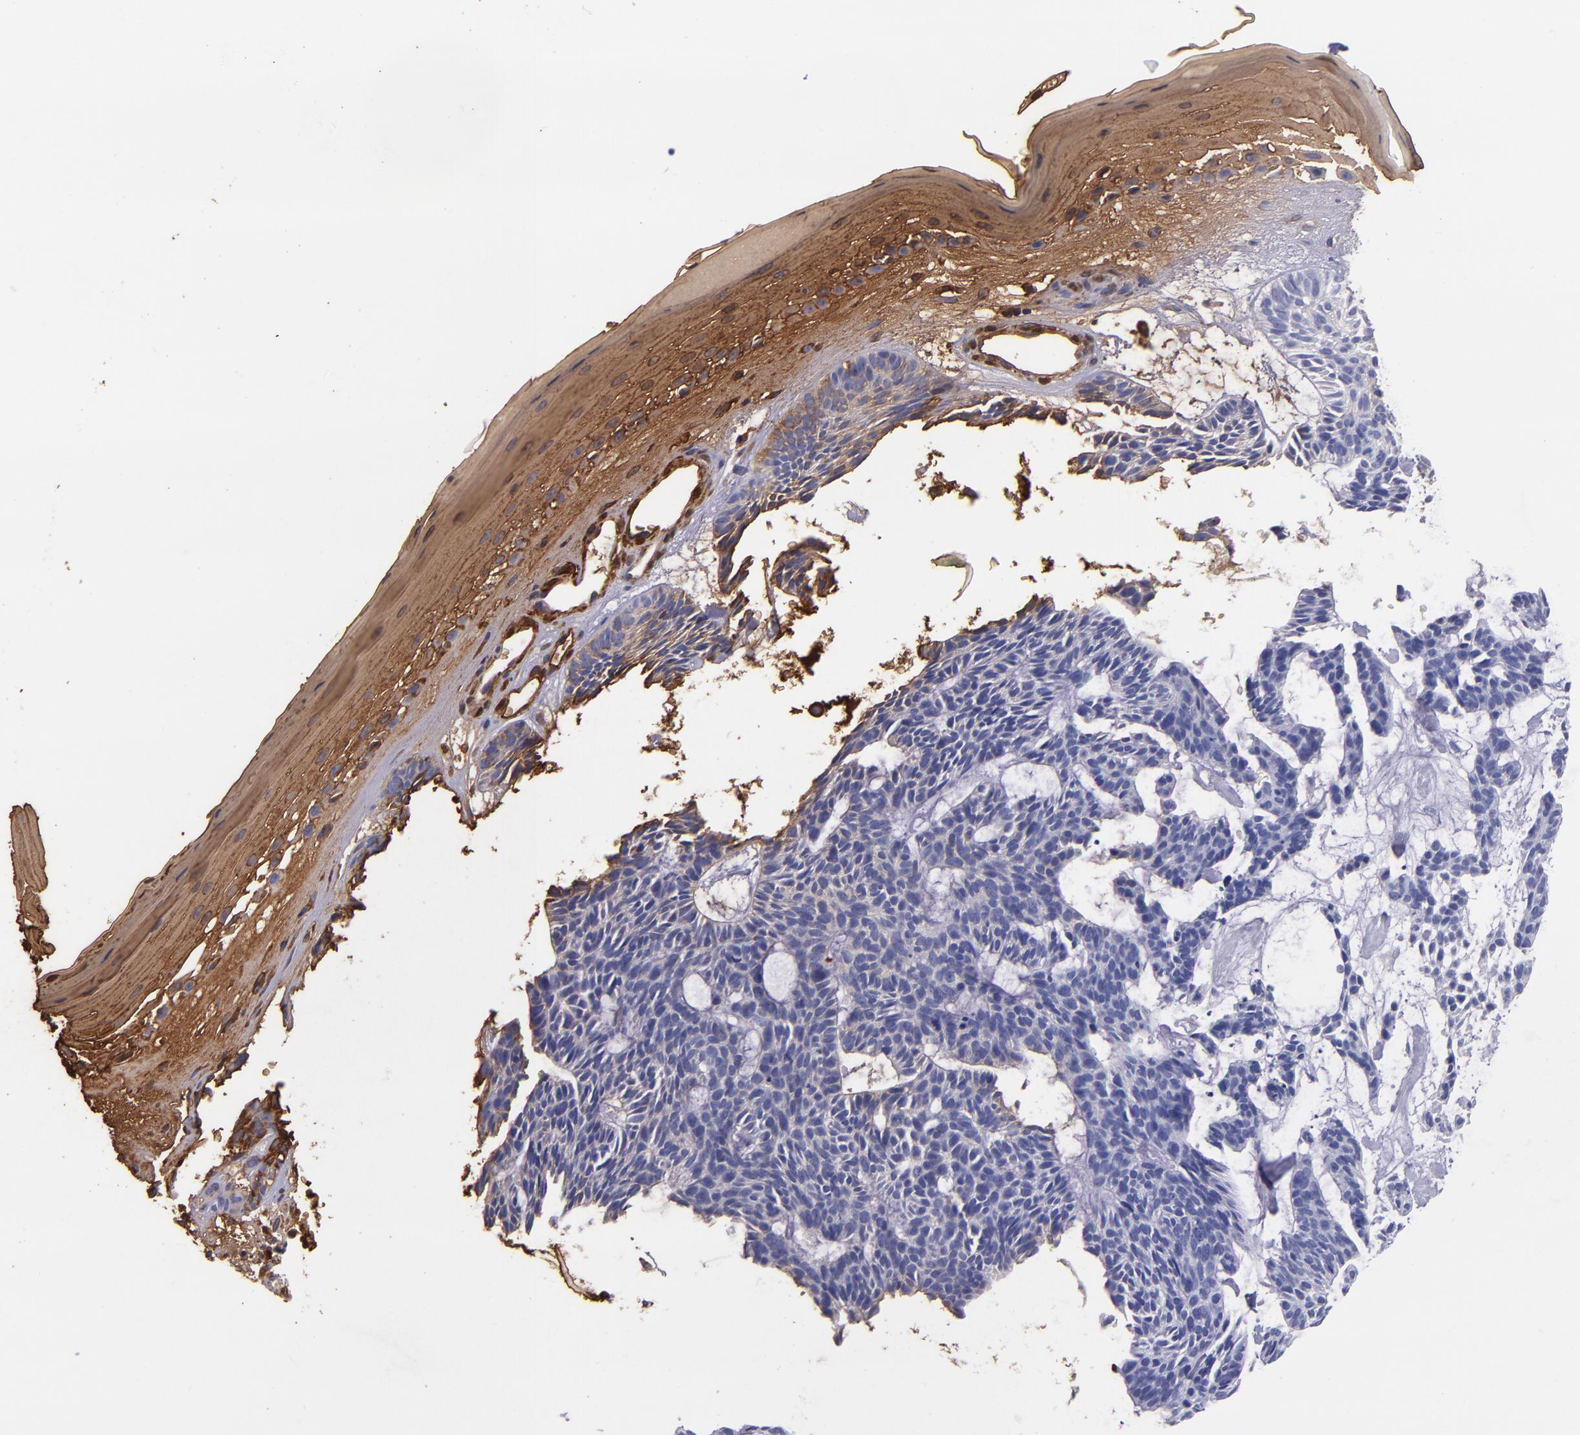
{"staining": {"intensity": "negative", "quantity": "none", "location": "none"}, "tissue": "skin cancer", "cell_type": "Tumor cells", "image_type": "cancer", "snomed": [{"axis": "morphology", "description": "Basal cell carcinoma"}, {"axis": "topography", "description": "Skin"}], "caption": "High magnification brightfield microscopy of skin cancer (basal cell carcinoma) stained with DAB (3,3'-diaminobenzidine) (brown) and counterstained with hematoxylin (blue): tumor cells show no significant expression.", "gene": "IVL", "patient": {"sex": "male", "age": 75}}